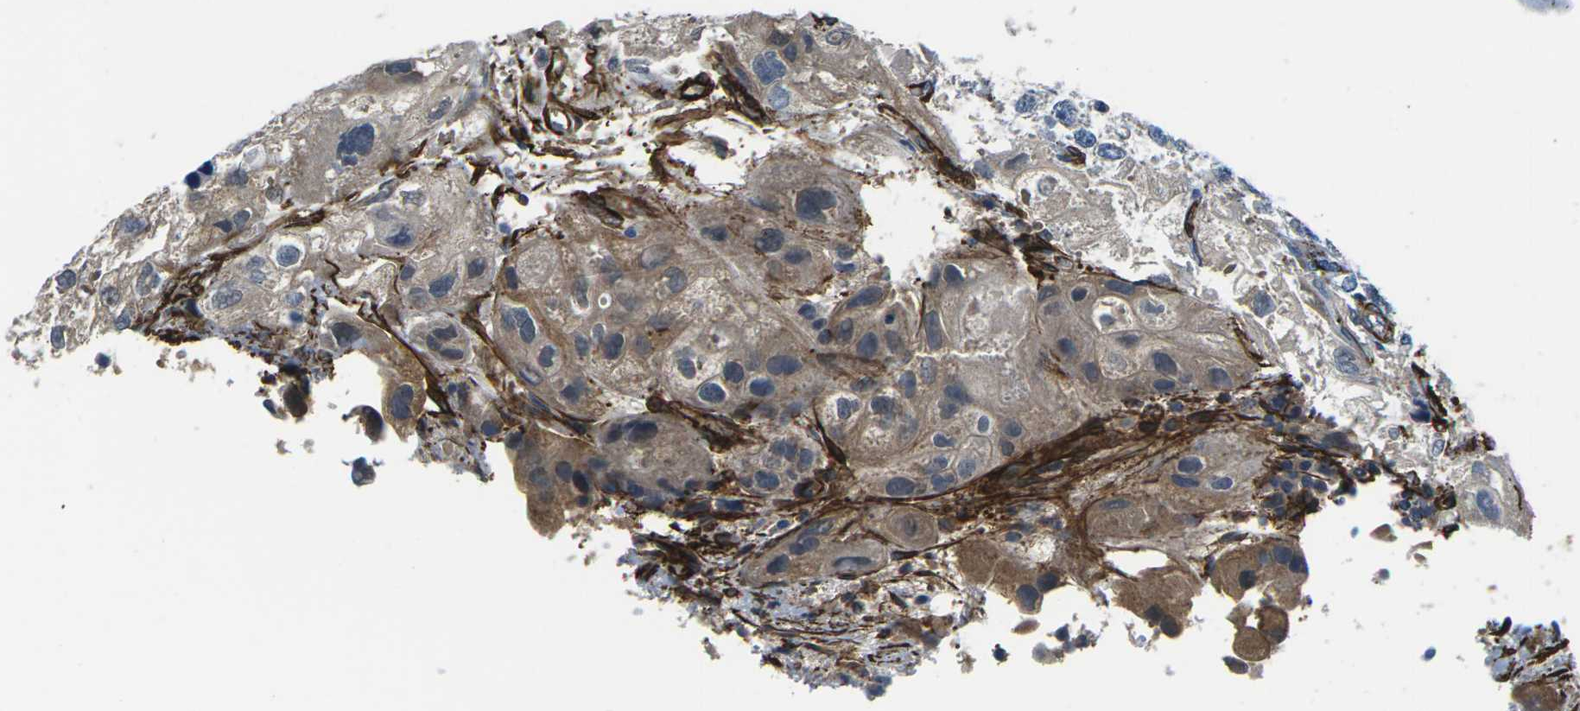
{"staining": {"intensity": "moderate", "quantity": "25%-75%", "location": "cytoplasmic/membranous"}, "tissue": "urothelial cancer", "cell_type": "Tumor cells", "image_type": "cancer", "snomed": [{"axis": "morphology", "description": "Urothelial carcinoma, High grade"}, {"axis": "topography", "description": "Urinary bladder"}], "caption": "An image of human urothelial cancer stained for a protein demonstrates moderate cytoplasmic/membranous brown staining in tumor cells.", "gene": "GRAMD1C", "patient": {"sex": "female", "age": 64}}